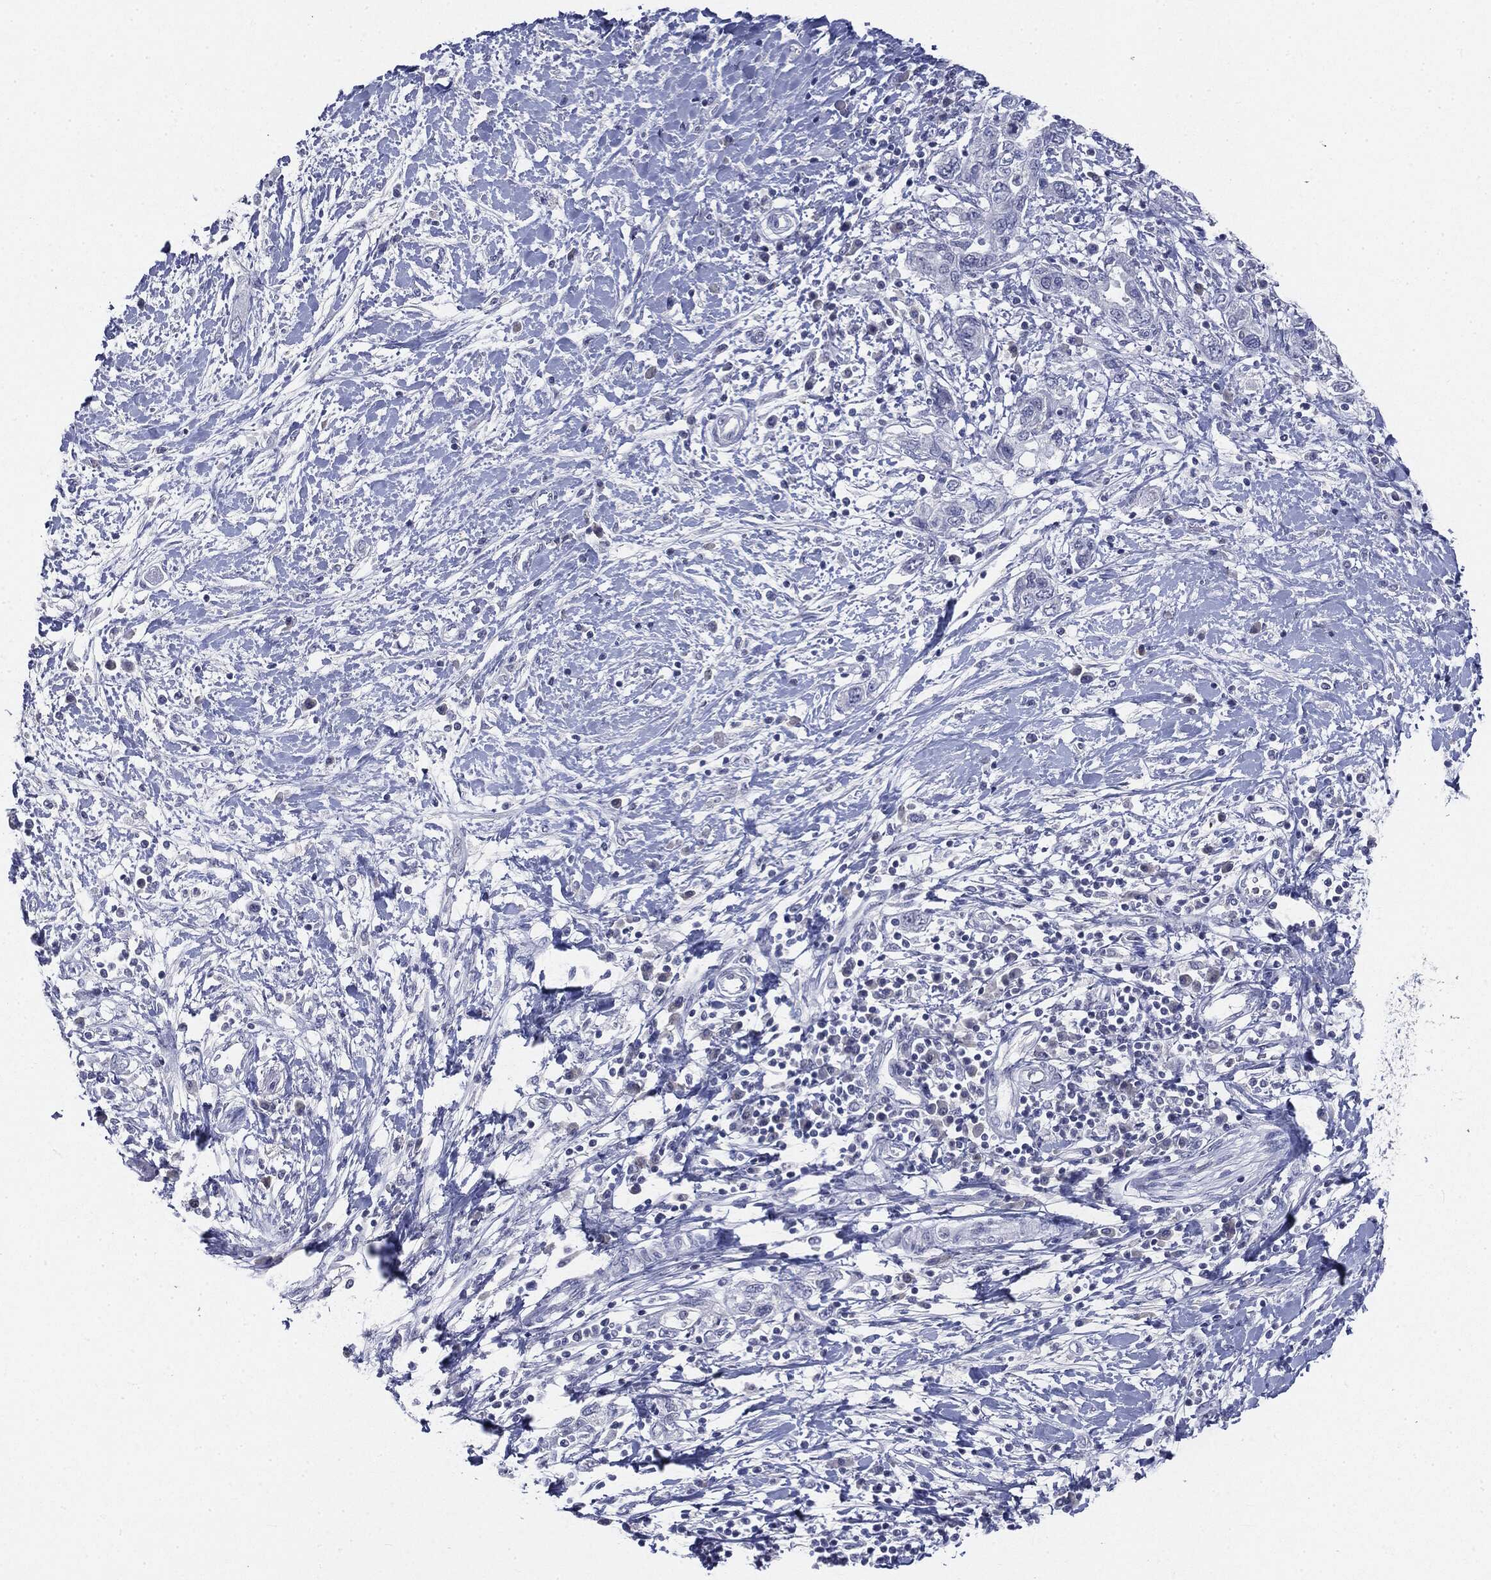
{"staining": {"intensity": "negative", "quantity": "none", "location": "none"}, "tissue": "pancreatic cancer", "cell_type": "Tumor cells", "image_type": "cancer", "snomed": [{"axis": "morphology", "description": "Adenocarcinoma, NOS"}, {"axis": "topography", "description": "Pancreas"}], "caption": "Immunohistochemistry micrograph of human pancreatic cancer (adenocarcinoma) stained for a protein (brown), which reveals no staining in tumor cells.", "gene": "CGB1", "patient": {"sex": "female", "age": 73}}